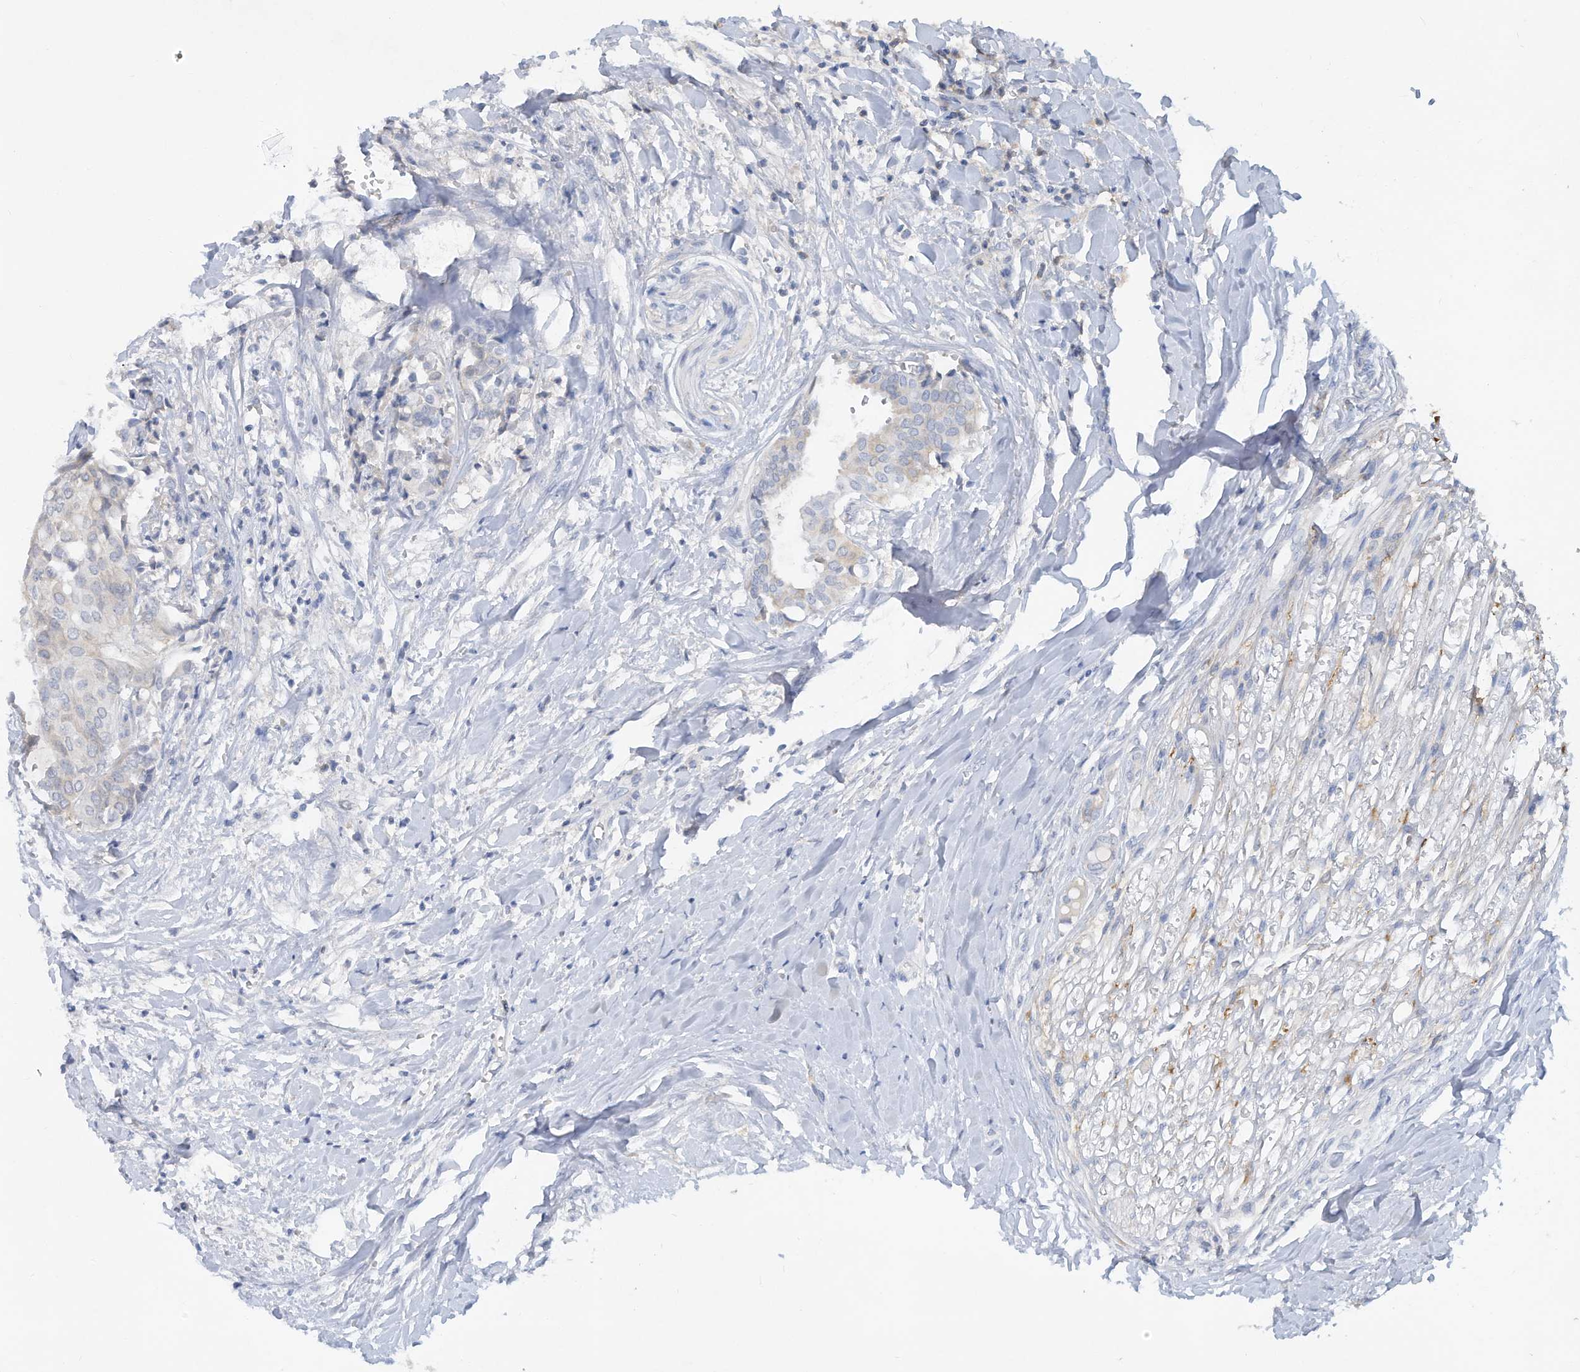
{"staining": {"intensity": "negative", "quantity": "none", "location": "none"}, "tissue": "head and neck cancer", "cell_type": "Tumor cells", "image_type": "cancer", "snomed": [{"axis": "morphology", "description": "Adenocarcinoma, NOS"}, {"axis": "topography", "description": "Salivary gland"}, {"axis": "topography", "description": "Head-Neck"}], "caption": "Immunohistochemistry photomicrograph of neoplastic tissue: human head and neck cancer stained with DAB exhibits no significant protein staining in tumor cells.", "gene": "HAS3", "patient": {"sex": "female", "age": 59}}